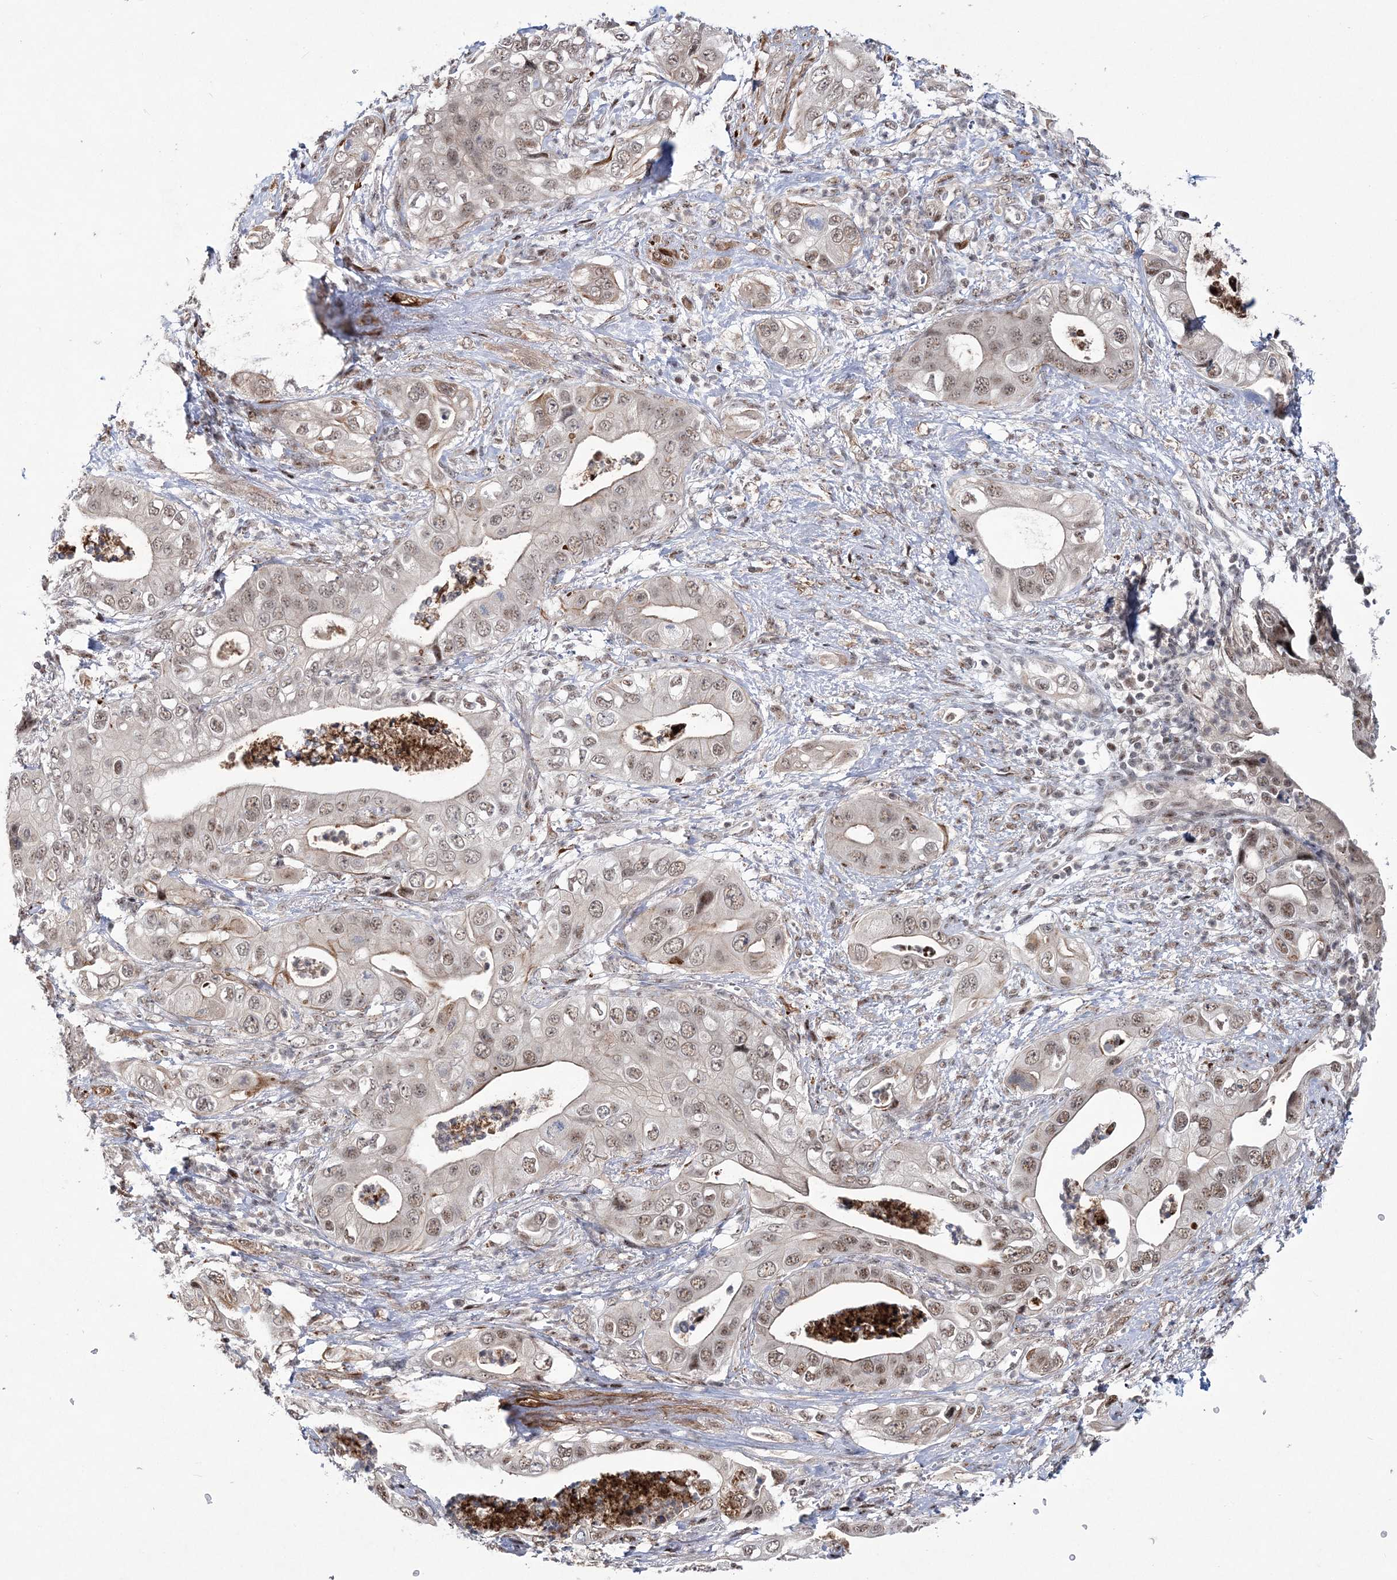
{"staining": {"intensity": "weak", "quantity": ">75%", "location": "nuclear"}, "tissue": "pancreatic cancer", "cell_type": "Tumor cells", "image_type": "cancer", "snomed": [{"axis": "morphology", "description": "Adenocarcinoma, NOS"}, {"axis": "topography", "description": "Pancreas"}], "caption": "Immunohistochemistry (IHC) (DAB (3,3'-diaminobenzidine)) staining of adenocarcinoma (pancreatic) displays weak nuclear protein staining in about >75% of tumor cells. (DAB = brown stain, brightfield microscopy at high magnification).", "gene": "TATDN2", "patient": {"sex": "female", "age": 78}}